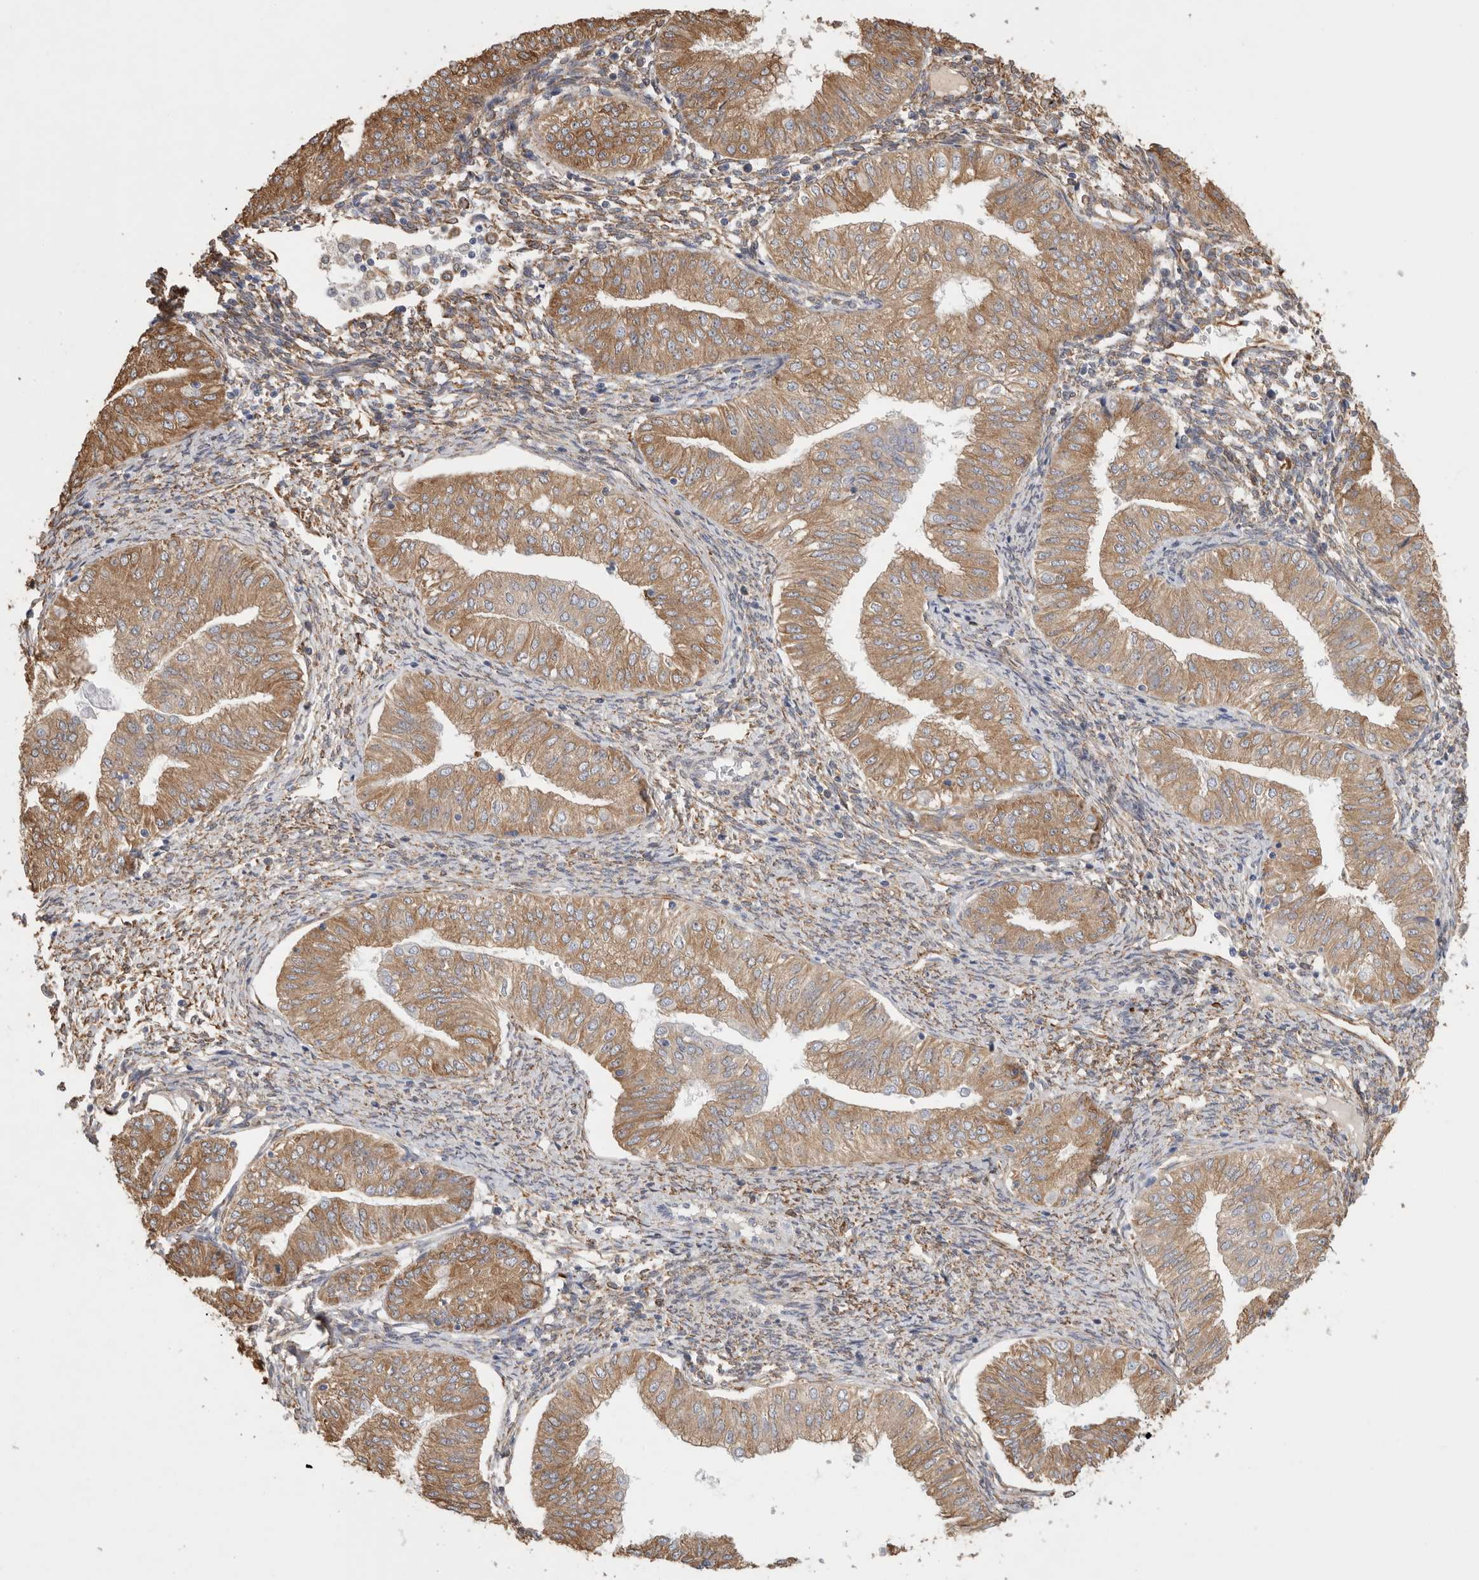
{"staining": {"intensity": "moderate", "quantity": ">75%", "location": "cytoplasmic/membranous"}, "tissue": "endometrial cancer", "cell_type": "Tumor cells", "image_type": "cancer", "snomed": [{"axis": "morphology", "description": "Normal tissue, NOS"}, {"axis": "morphology", "description": "Adenocarcinoma, NOS"}, {"axis": "topography", "description": "Endometrium"}], "caption": "Protein staining of endometrial cancer (adenocarcinoma) tissue demonstrates moderate cytoplasmic/membranous staining in about >75% of tumor cells.", "gene": "BLOC1S5", "patient": {"sex": "female", "age": 53}}